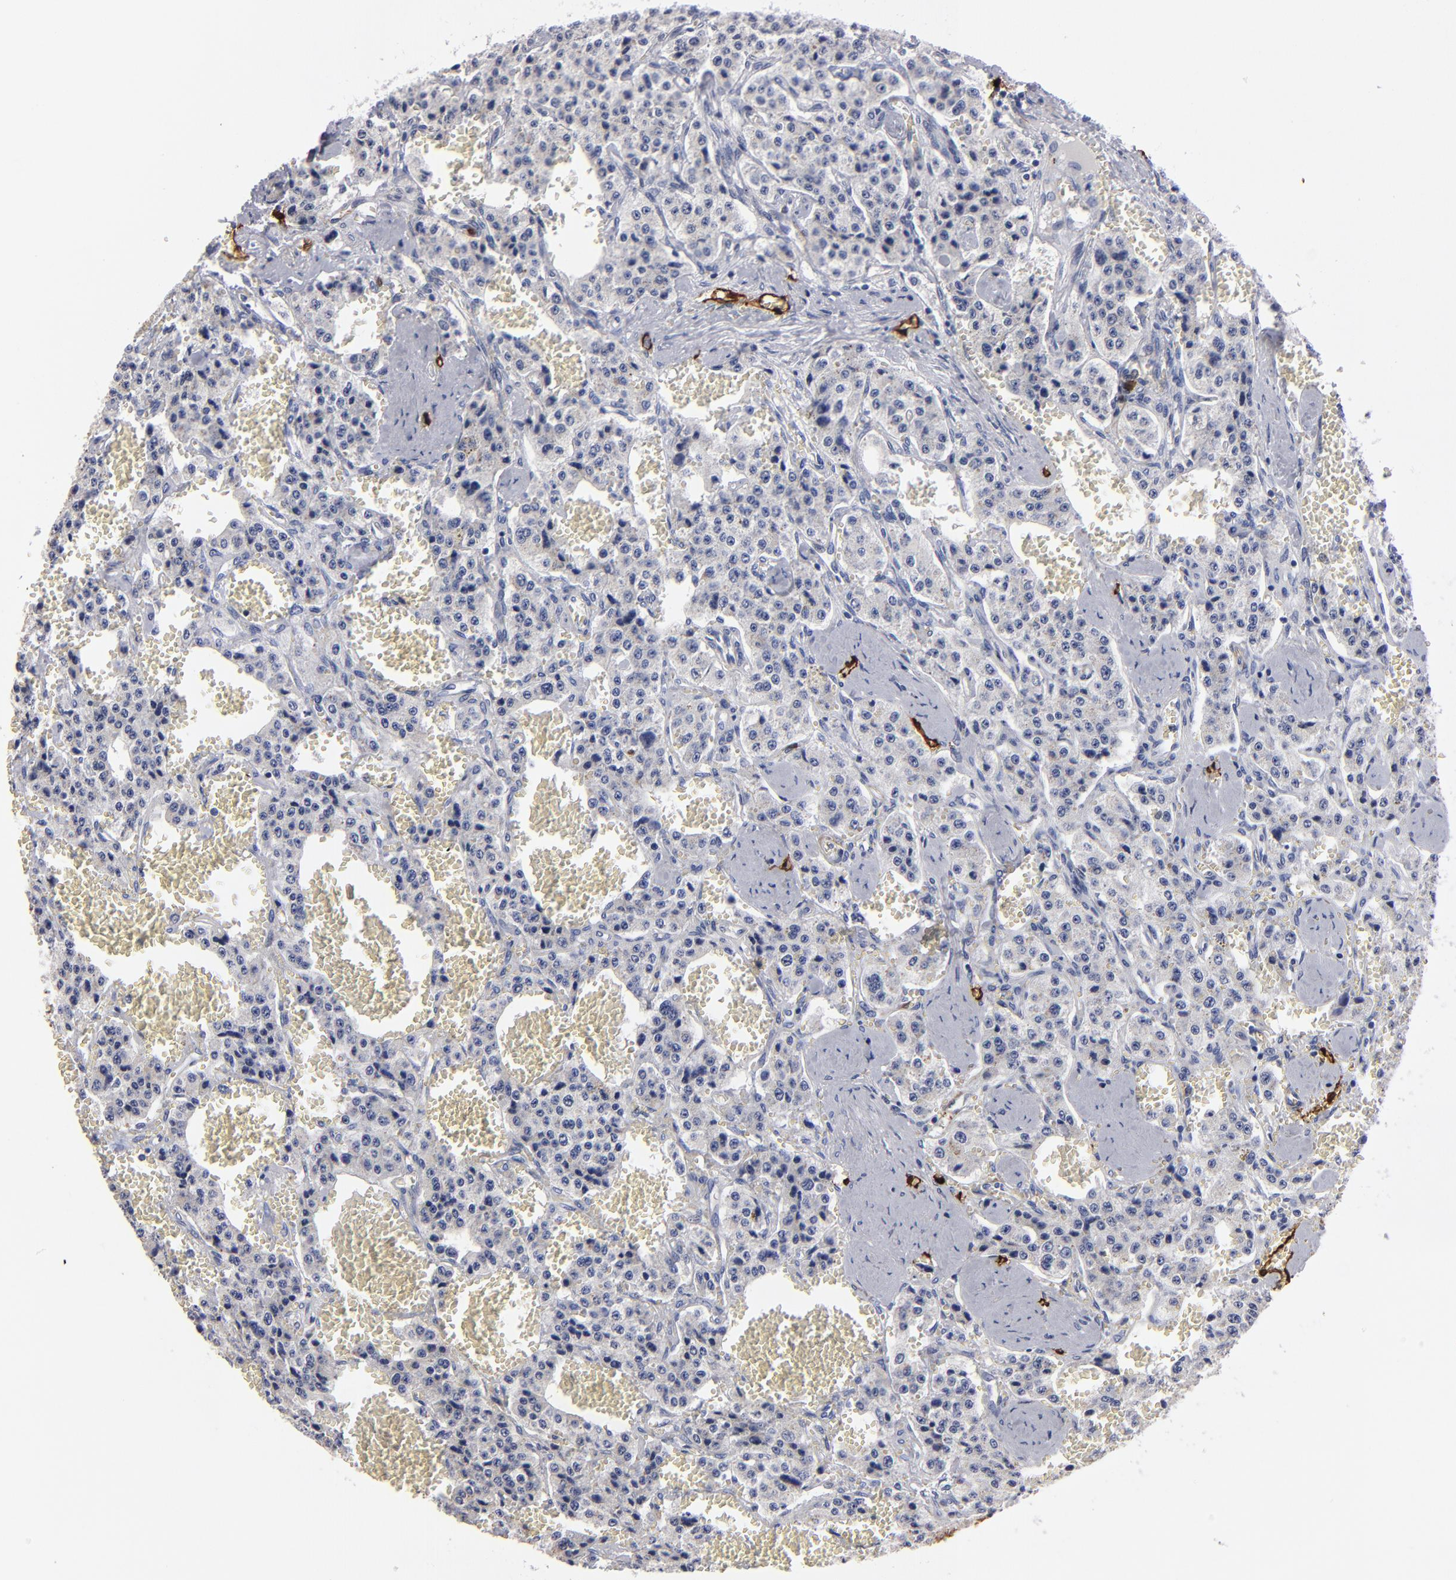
{"staining": {"intensity": "weak", "quantity": "25%-75%", "location": "cytoplasmic/membranous"}, "tissue": "carcinoid", "cell_type": "Tumor cells", "image_type": "cancer", "snomed": [{"axis": "morphology", "description": "Carcinoid, malignant, NOS"}, {"axis": "topography", "description": "Small intestine"}], "caption": "DAB immunohistochemical staining of carcinoid shows weak cytoplasmic/membranous protein staining in approximately 25%-75% of tumor cells.", "gene": "FABP4", "patient": {"sex": "male", "age": 52}}